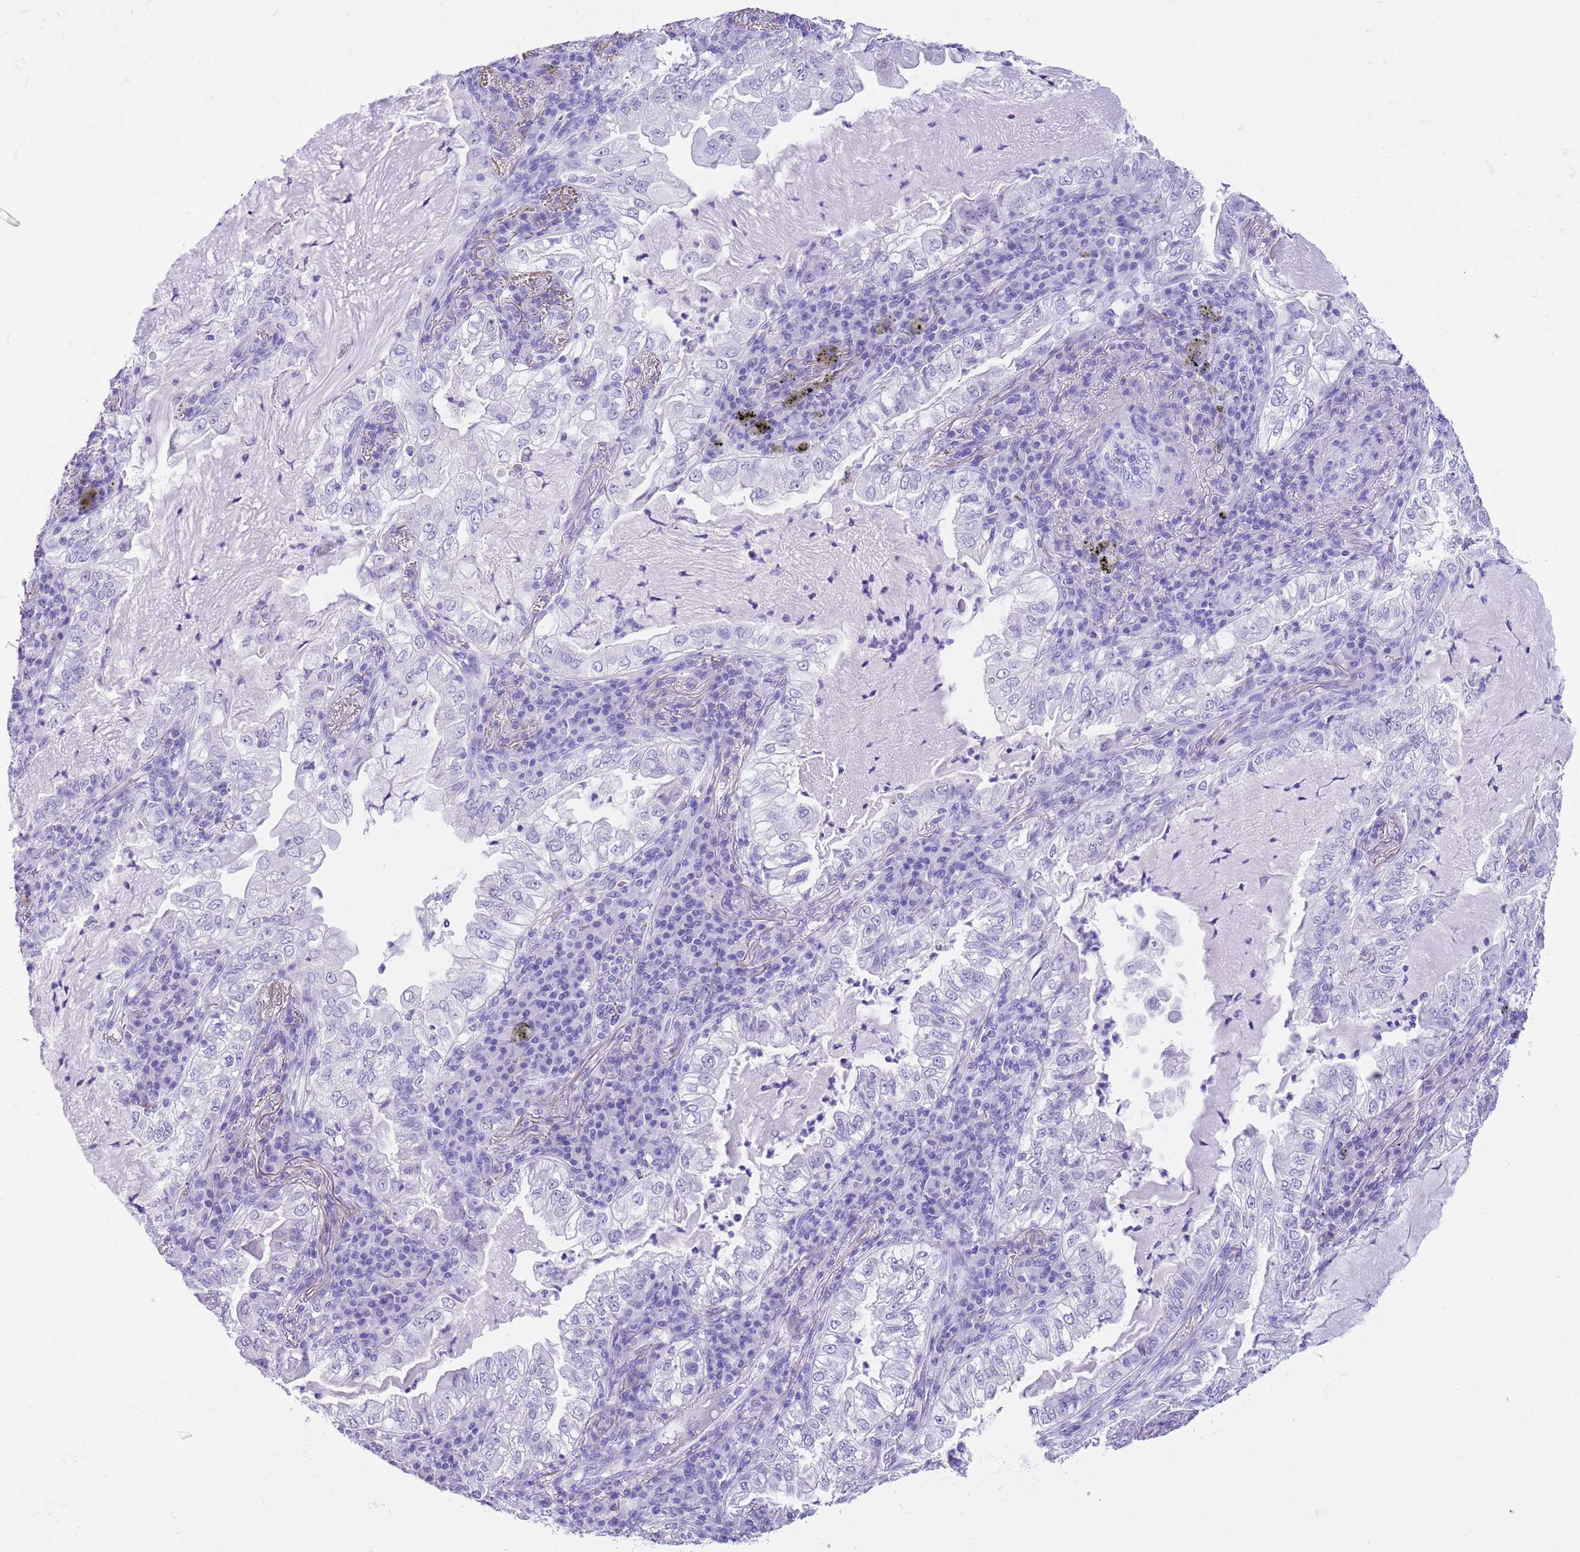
{"staining": {"intensity": "negative", "quantity": "none", "location": "none"}, "tissue": "lung cancer", "cell_type": "Tumor cells", "image_type": "cancer", "snomed": [{"axis": "morphology", "description": "Adenocarcinoma, NOS"}, {"axis": "topography", "description": "Lung"}], "caption": "High magnification brightfield microscopy of lung adenocarcinoma stained with DAB (brown) and counterstained with hematoxylin (blue): tumor cells show no significant positivity.", "gene": "TMEM185B", "patient": {"sex": "female", "age": 73}}